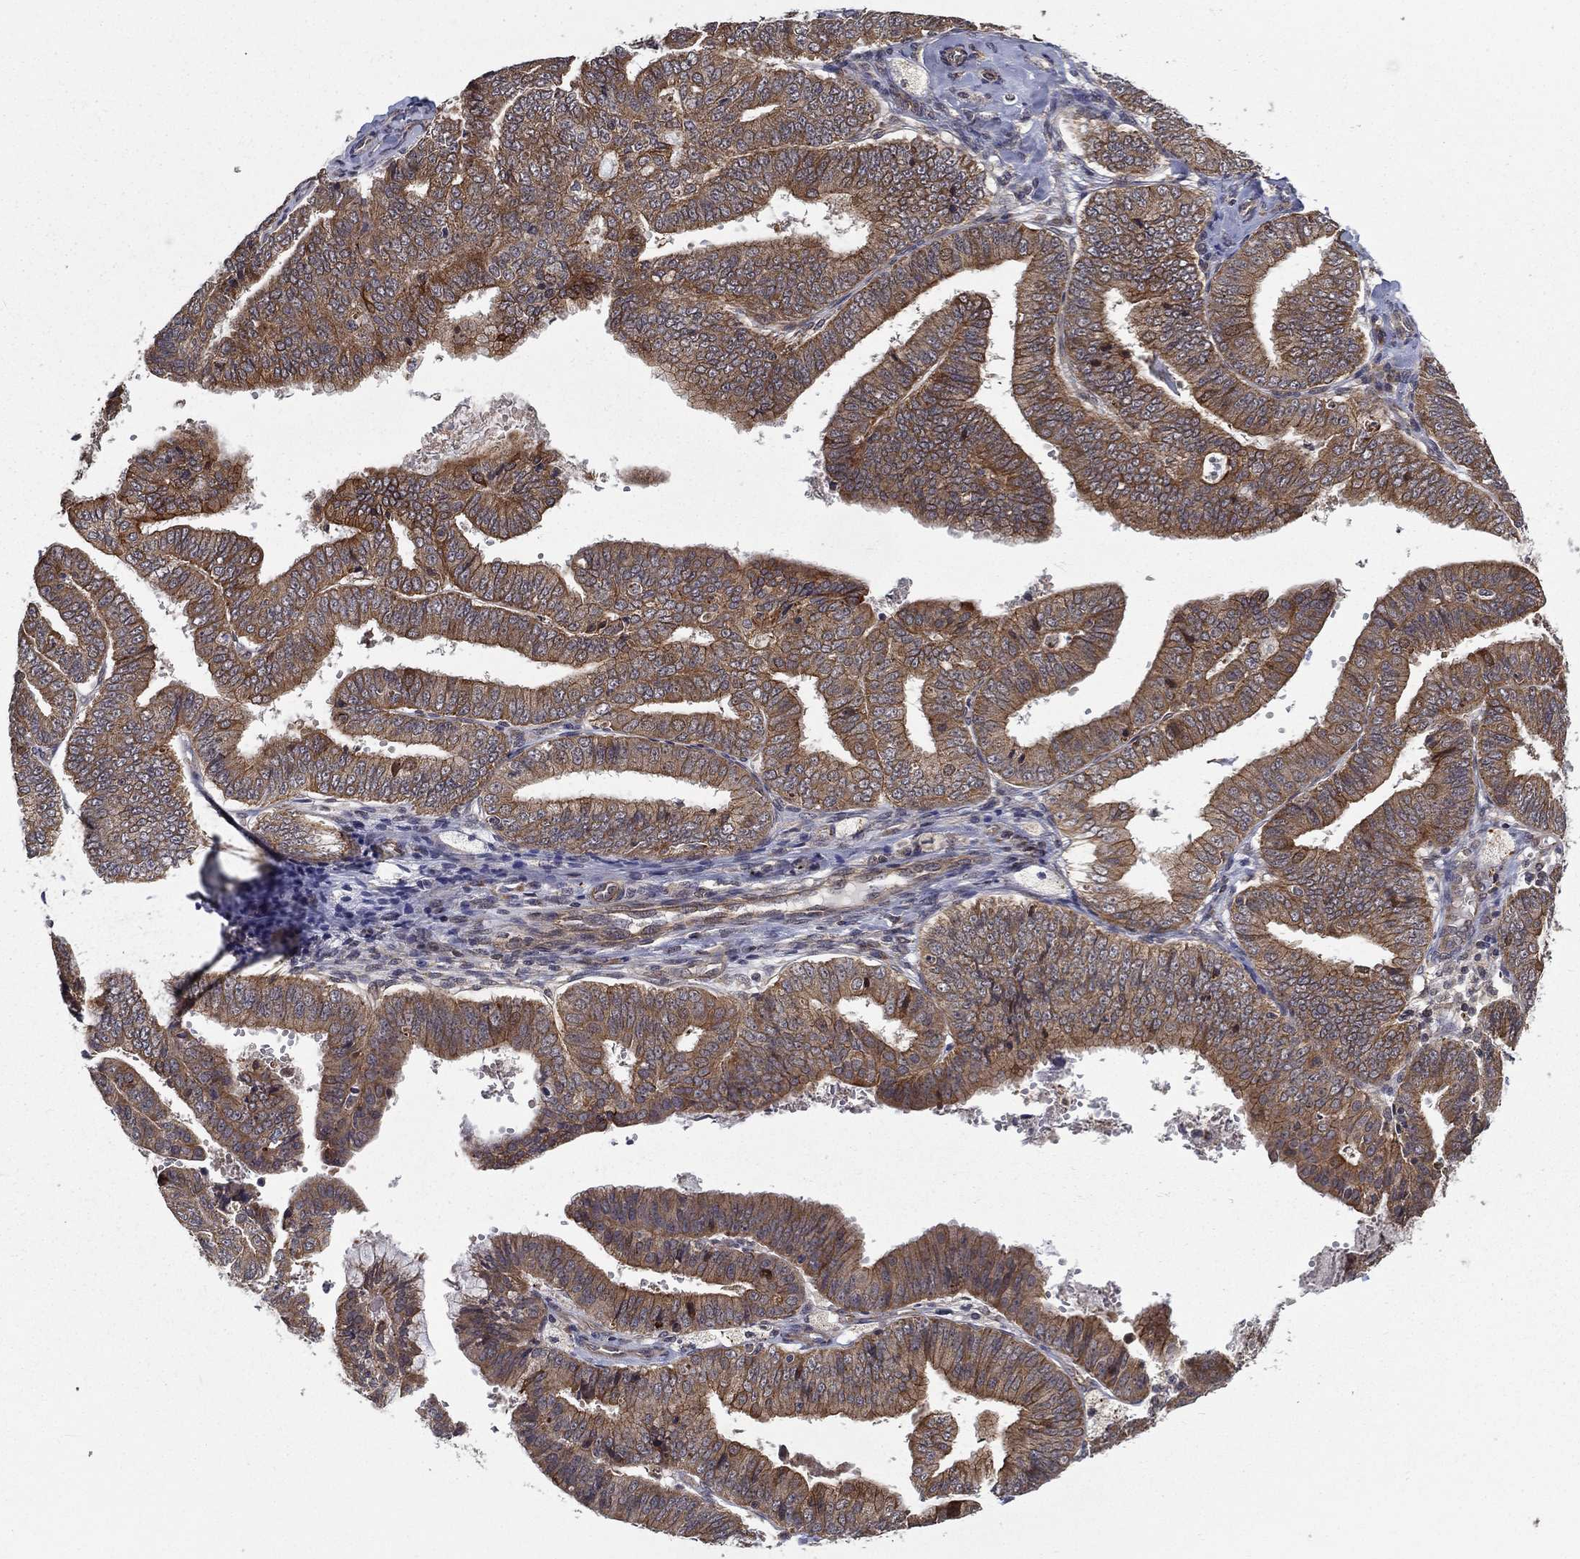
{"staining": {"intensity": "strong", "quantity": ">75%", "location": "cytoplasmic/membranous"}, "tissue": "endometrial cancer", "cell_type": "Tumor cells", "image_type": "cancer", "snomed": [{"axis": "morphology", "description": "Adenocarcinoma, NOS"}, {"axis": "topography", "description": "Endometrium"}], "caption": "Immunohistochemical staining of endometrial cancer reveals high levels of strong cytoplasmic/membranous protein positivity in approximately >75% of tumor cells.", "gene": "UACA", "patient": {"sex": "female", "age": 63}}